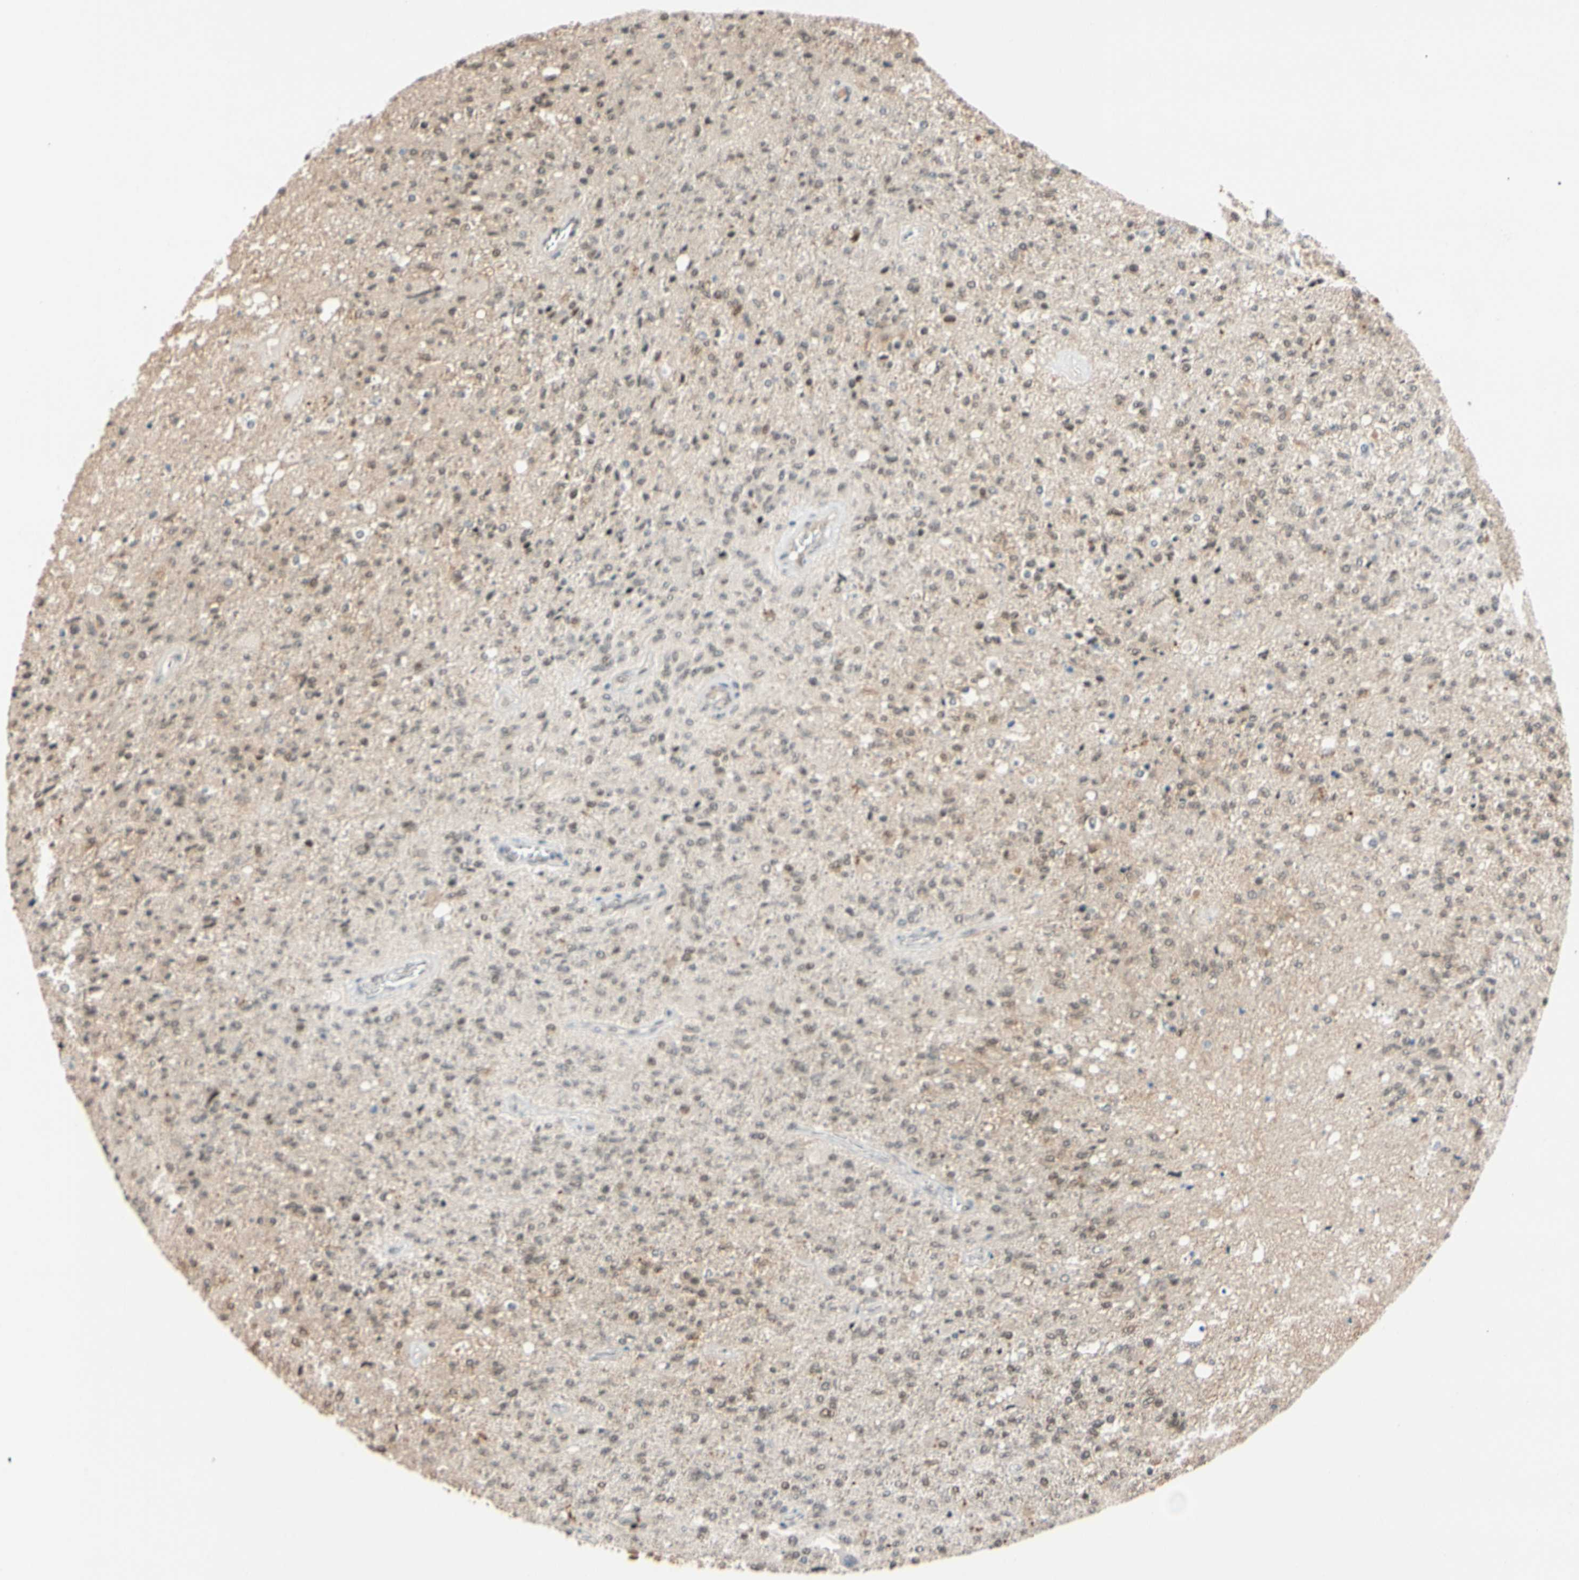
{"staining": {"intensity": "weak", "quantity": "<25%", "location": "nuclear"}, "tissue": "glioma", "cell_type": "Tumor cells", "image_type": "cancer", "snomed": [{"axis": "morphology", "description": "Normal tissue, NOS"}, {"axis": "morphology", "description": "Glioma, malignant, High grade"}, {"axis": "topography", "description": "Cerebral cortex"}], "caption": "DAB immunohistochemical staining of human malignant glioma (high-grade) demonstrates no significant staining in tumor cells. (DAB (3,3'-diaminobenzidine) immunohistochemistry visualized using brightfield microscopy, high magnification).", "gene": "TAF4", "patient": {"sex": "male", "age": 77}}